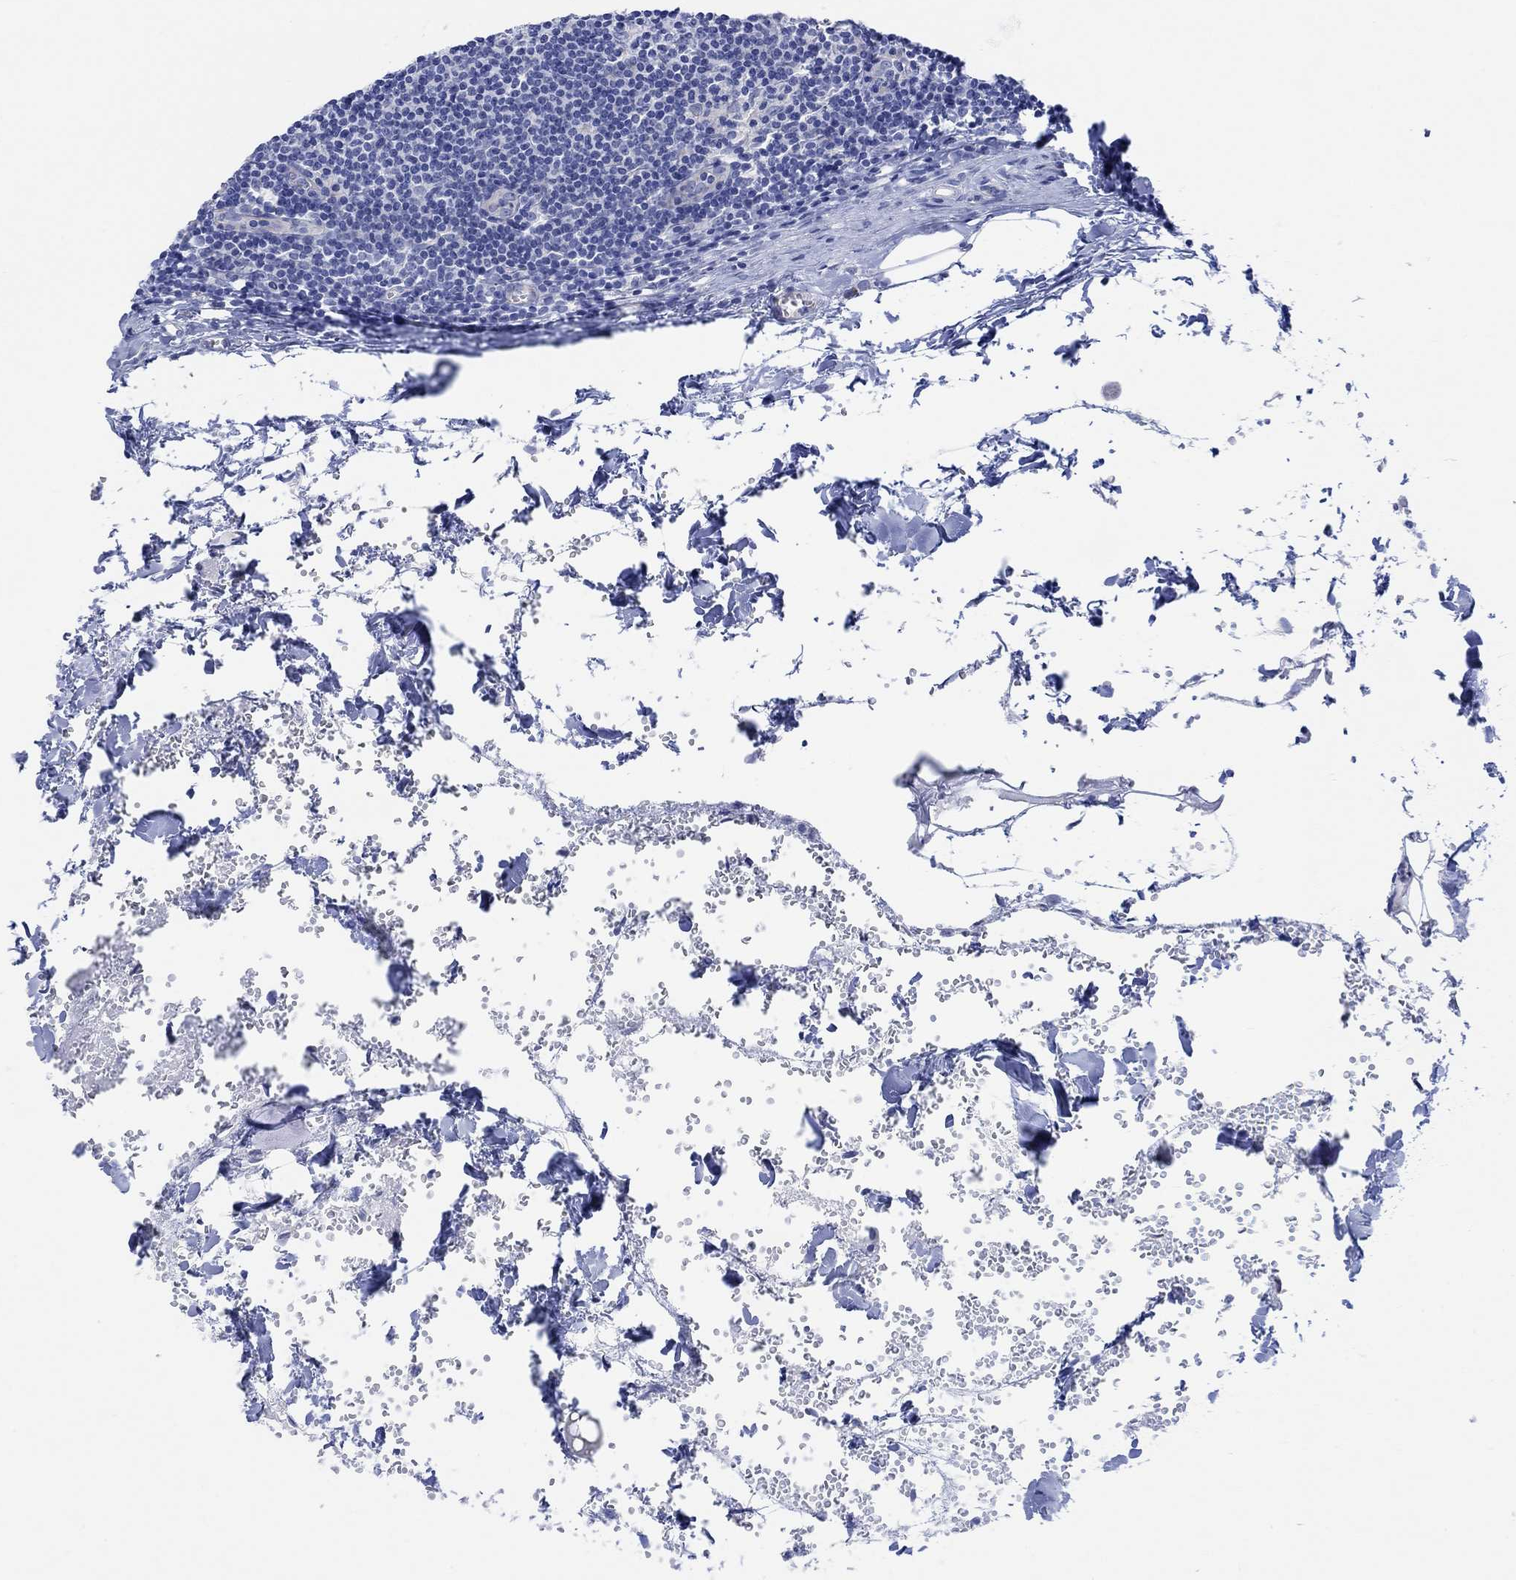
{"staining": {"intensity": "negative", "quantity": "none", "location": "none"}, "tissue": "lymph node", "cell_type": "Germinal center cells", "image_type": "normal", "snomed": [{"axis": "morphology", "description": "Normal tissue, NOS"}, {"axis": "topography", "description": "Lymph node"}], "caption": "Benign lymph node was stained to show a protein in brown. There is no significant staining in germinal center cells. (Immunohistochemistry, brightfield microscopy, high magnification).", "gene": "GNG13", "patient": {"sex": "male", "age": 59}}